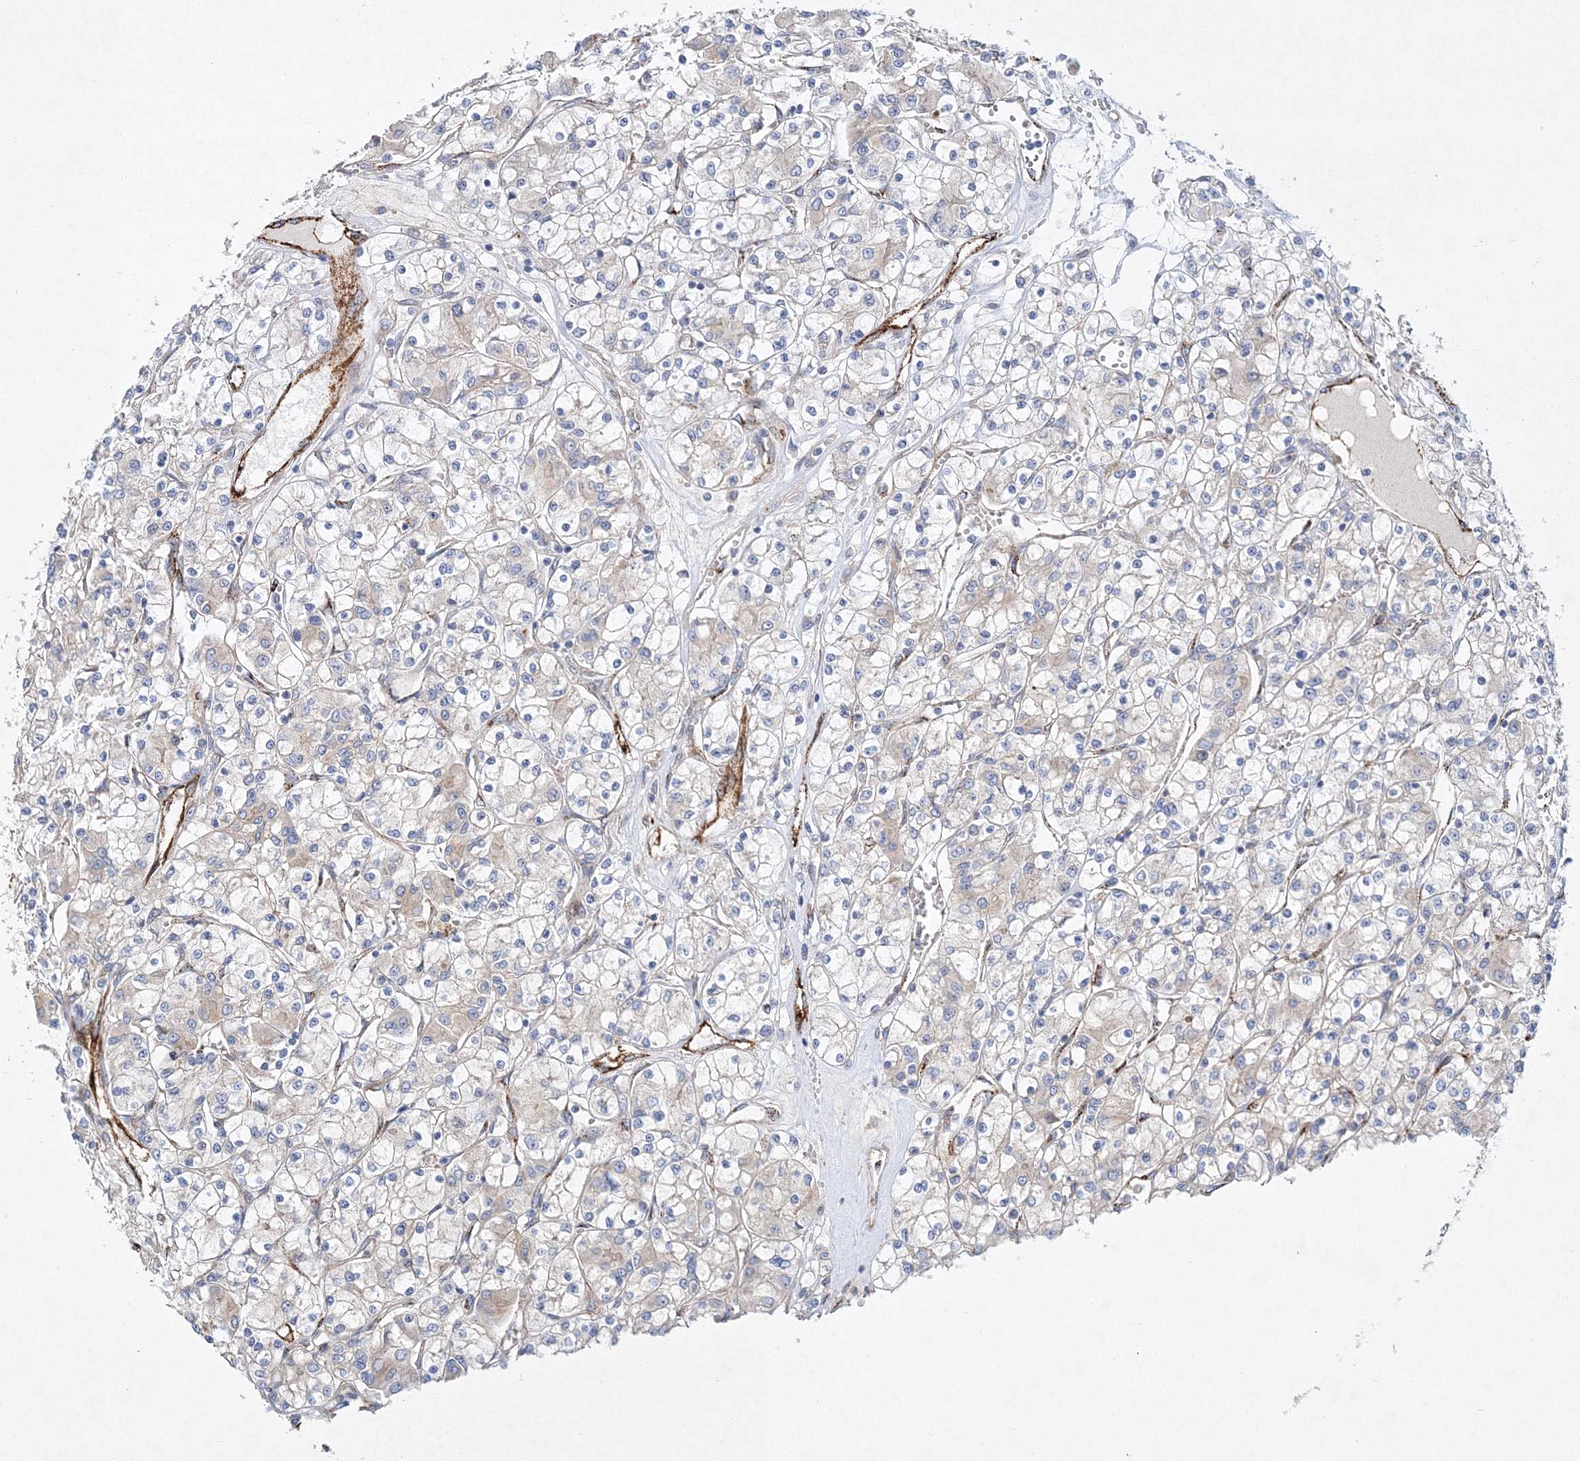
{"staining": {"intensity": "negative", "quantity": "none", "location": "none"}, "tissue": "renal cancer", "cell_type": "Tumor cells", "image_type": "cancer", "snomed": [{"axis": "morphology", "description": "Adenocarcinoma, NOS"}, {"axis": "topography", "description": "Kidney"}], "caption": "Immunohistochemical staining of human renal adenocarcinoma exhibits no significant positivity in tumor cells.", "gene": "ZFYVE16", "patient": {"sex": "female", "age": 59}}